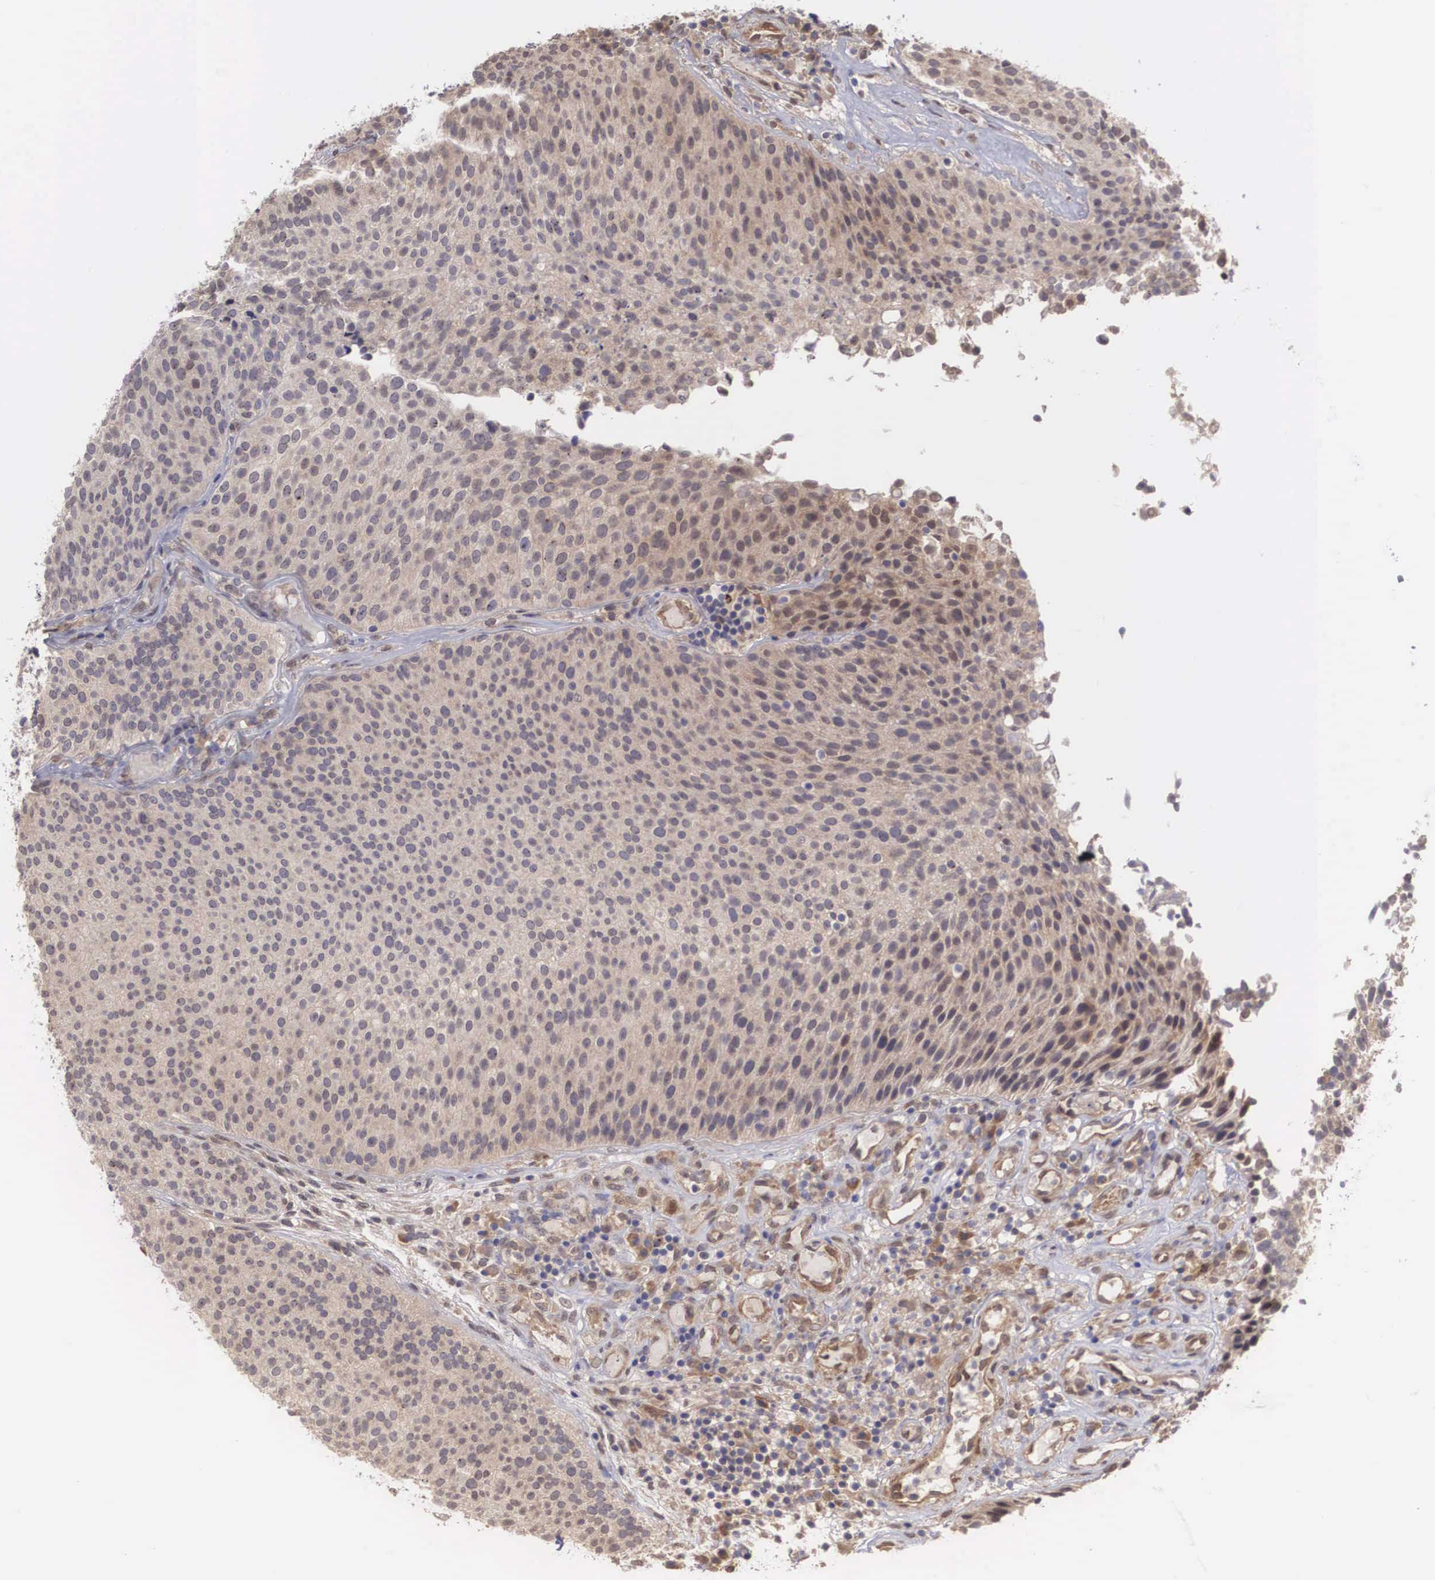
{"staining": {"intensity": "weak", "quantity": "25%-75%", "location": "cytoplasmic/membranous"}, "tissue": "urothelial cancer", "cell_type": "Tumor cells", "image_type": "cancer", "snomed": [{"axis": "morphology", "description": "Urothelial carcinoma, Low grade"}, {"axis": "topography", "description": "Urinary bladder"}], "caption": "Immunohistochemical staining of human urothelial carcinoma (low-grade) demonstrates weak cytoplasmic/membranous protein expression in approximately 25%-75% of tumor cells.", "gene": "DNAJB7", "patient": {"sex": "male", "age": 85}}